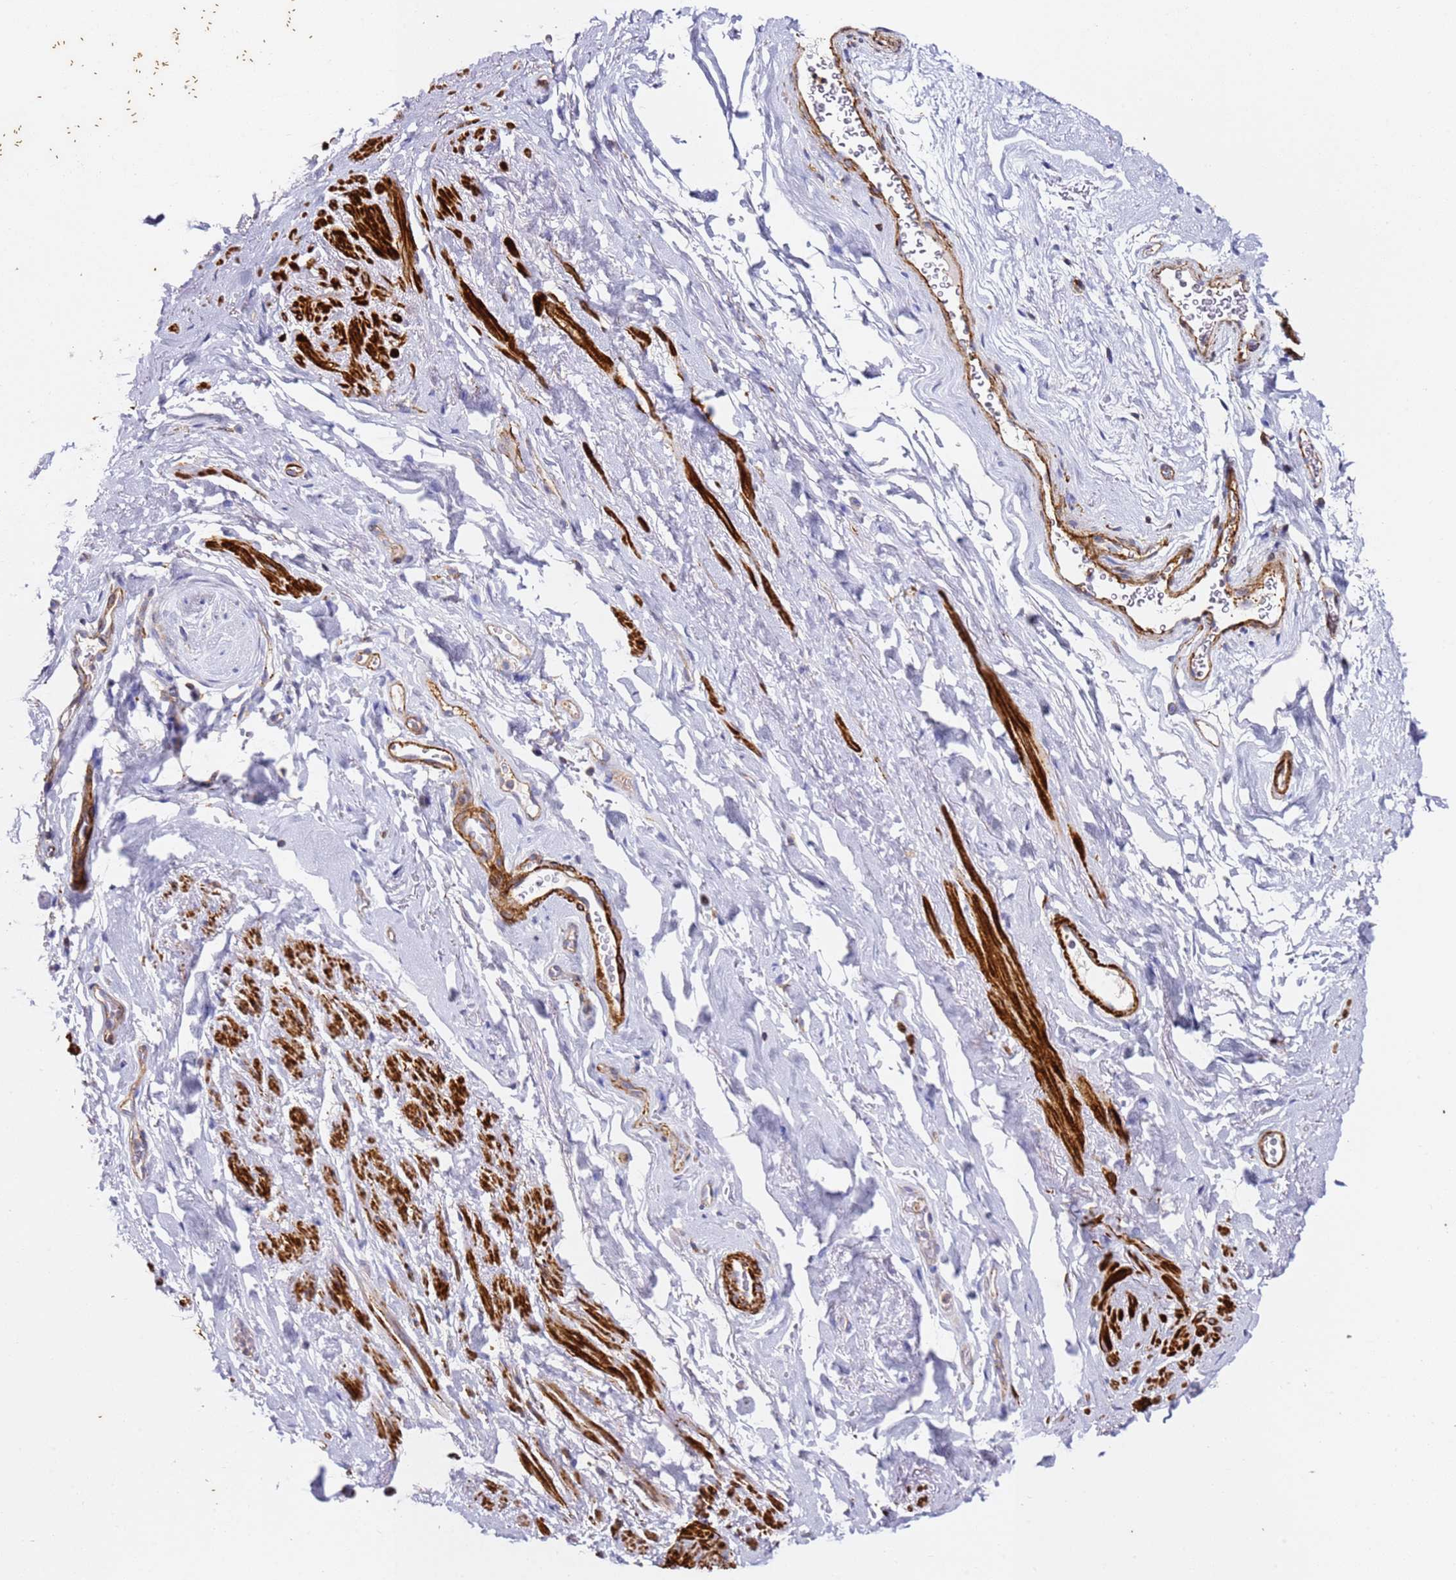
{"staining": {"intensity": "moderate", "quantity": "25%-75%", "location": "cytoplasmic/membranous"}, "tissue": "smooth muscle", "cell_type": "Smooth muscle cells", "image_type": "normal", "snomed": [{"axis": "morphology", "description": "Normal tissue, NOS"}, {"axis": "topography", "description": "Smooth muscle"}, {"axis": "topography", "description": "Peripheral nerve tissue"}], "caption": "Immunohistochemical staining of benign smooth muscle exhibits moderate cytoplasmic/membranous protein positivity in approximately 25%-75% of smooth muscle cells. The protein is shown in brown color, while the nuclei are stained blue.", "gene": "ZNF671", "patient": {"sex": "male", "age": 69}}